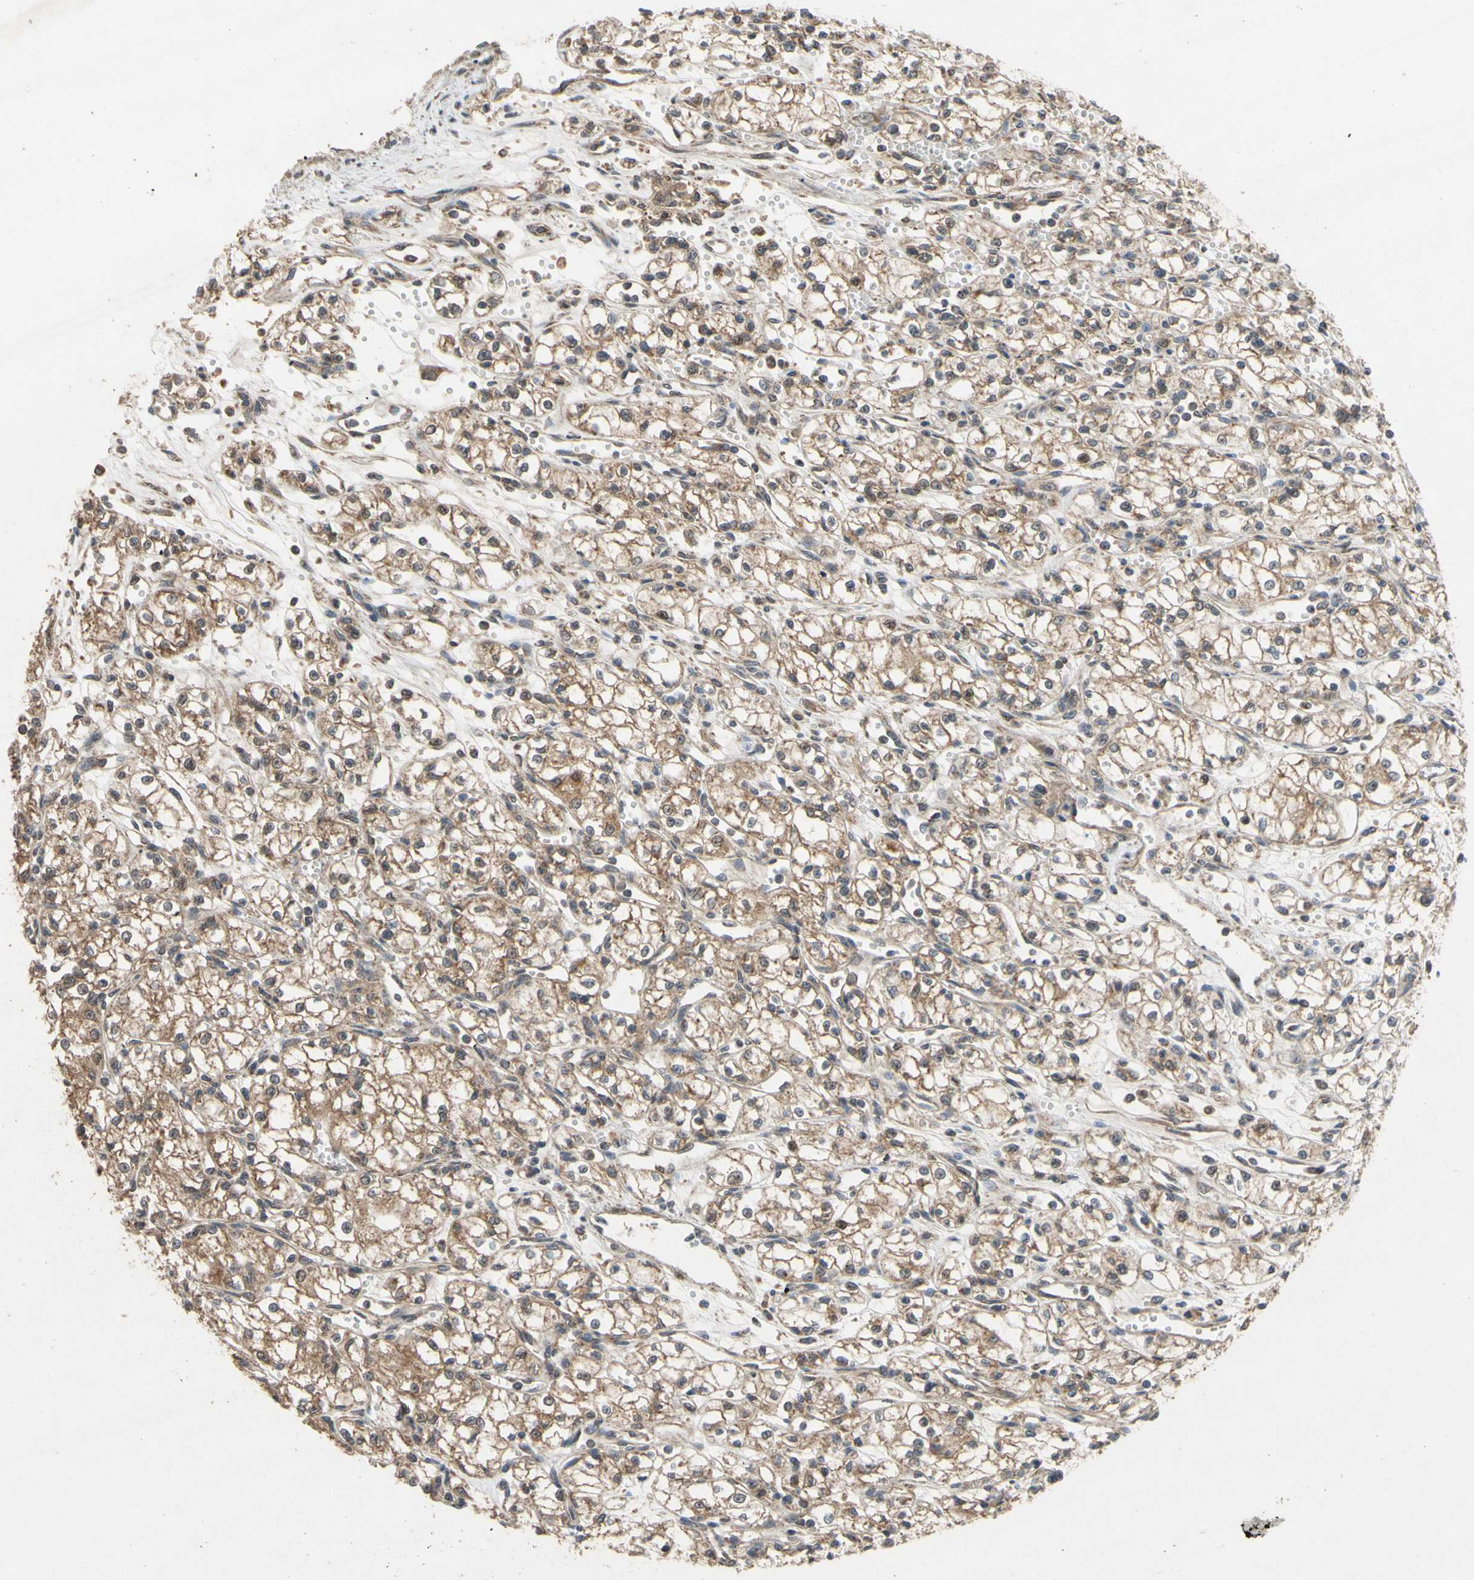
{"staining": {"intensity": "moderate", "quantity": ">75%", "location": "cytoplasmic/membranous"}, "tissue": "renal cancer", "cell_type": "Tumor cells", "image_type": "cancer", "snomed": [{"axis": "morphology", "description": "Normal tissue, NOS"}, {"axis": "morphology", "description": "Adenocarcinoma, NOS"}, {"axis": "topography", "description": "Kidney"}], "caption": "Moderate cytoplasmic/membranous protein expression is identified in approximately >75% of tumor cells in renal cancer (adenocarcinoma).", "gene": "CD164", "patient": {"sex": "male", "age": 59}}